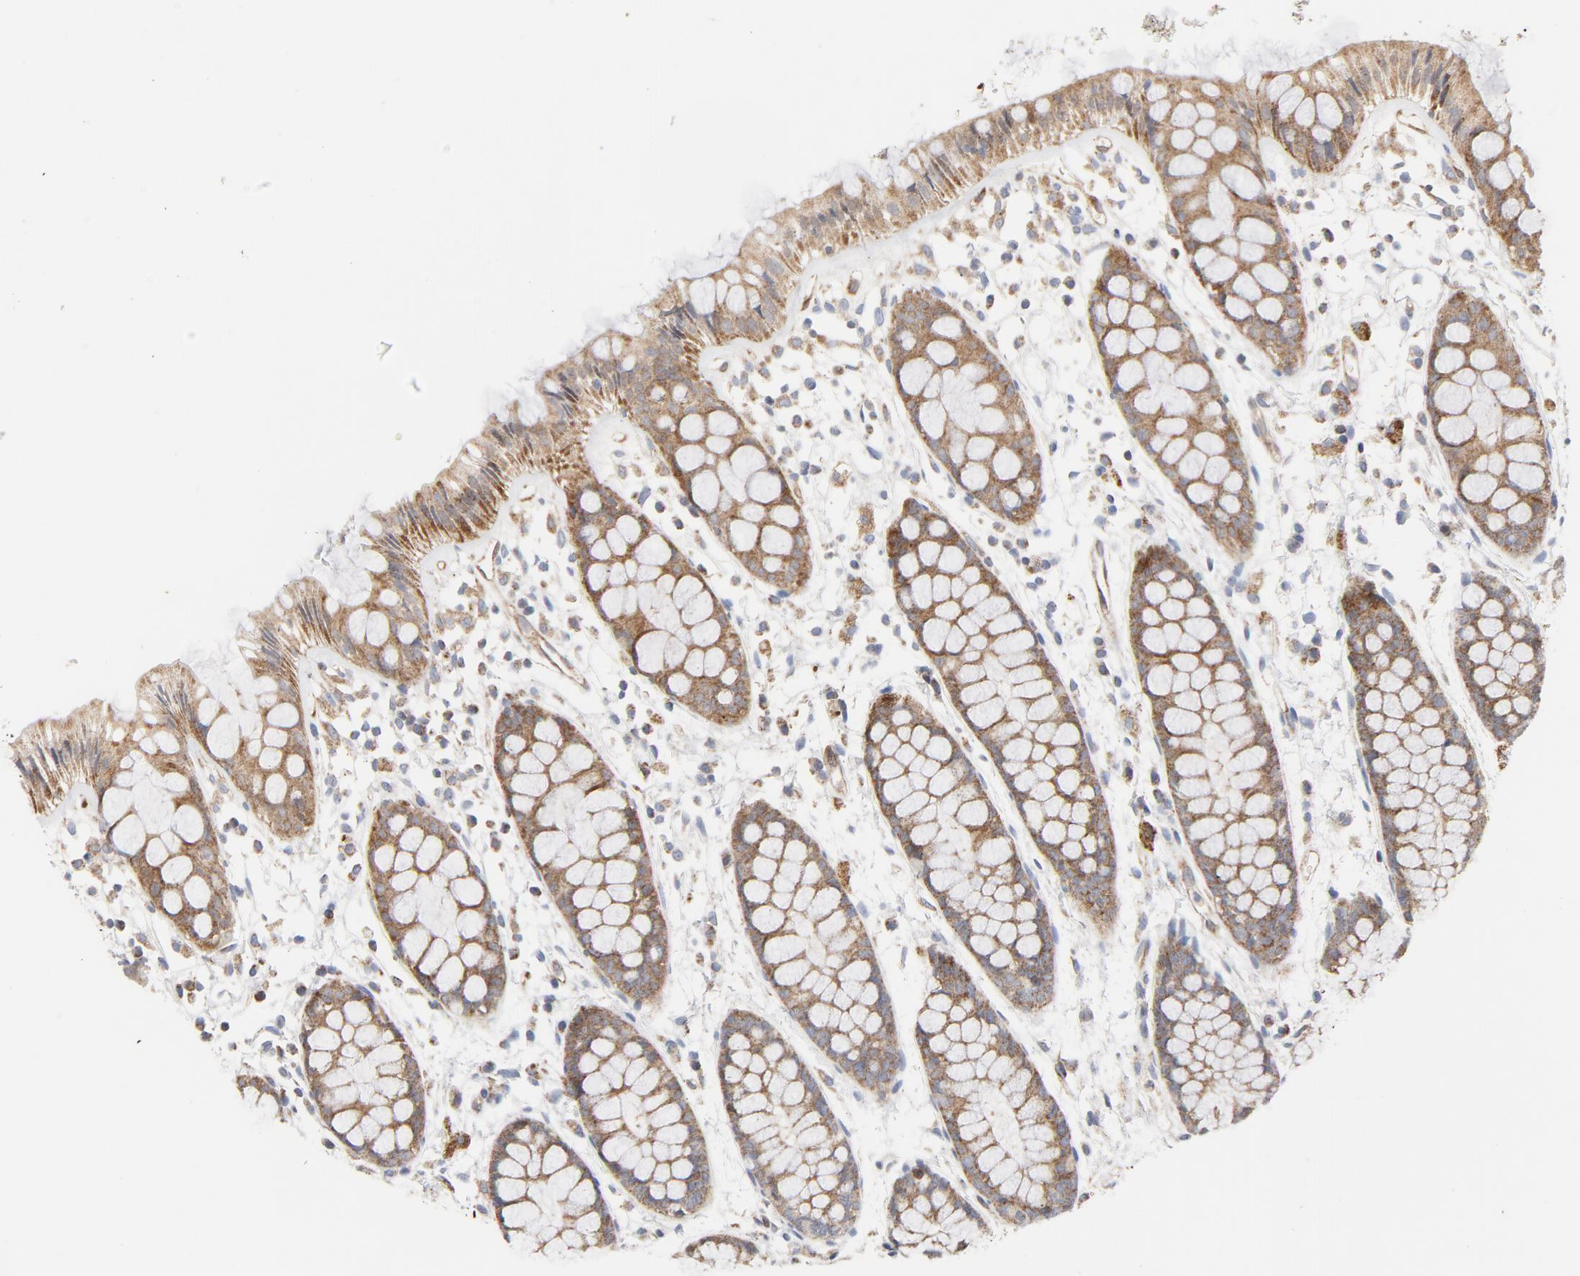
{"staining": {"intensity": "moderate", "quantity": ">75%", "location": "cytoplasmic/membranous"}, "tissue": "rectum", "cell_type": "Glandular cells", "image_type": "normal", "snomed": [{"axis": "morphology", "description": "Normal tissue, NOS"}, {"axis": "topography", "description": "Rectum"}], "caption": "High-power microscopy captured an IHC image of normal rectum, revealing moderate cytoplasmic/membranous staining in approximately >75% of glandular cells. Nuclei are stained in blue.", "gene": "RAPGEF4", "patient": {"sex": "female", "age": 66}}